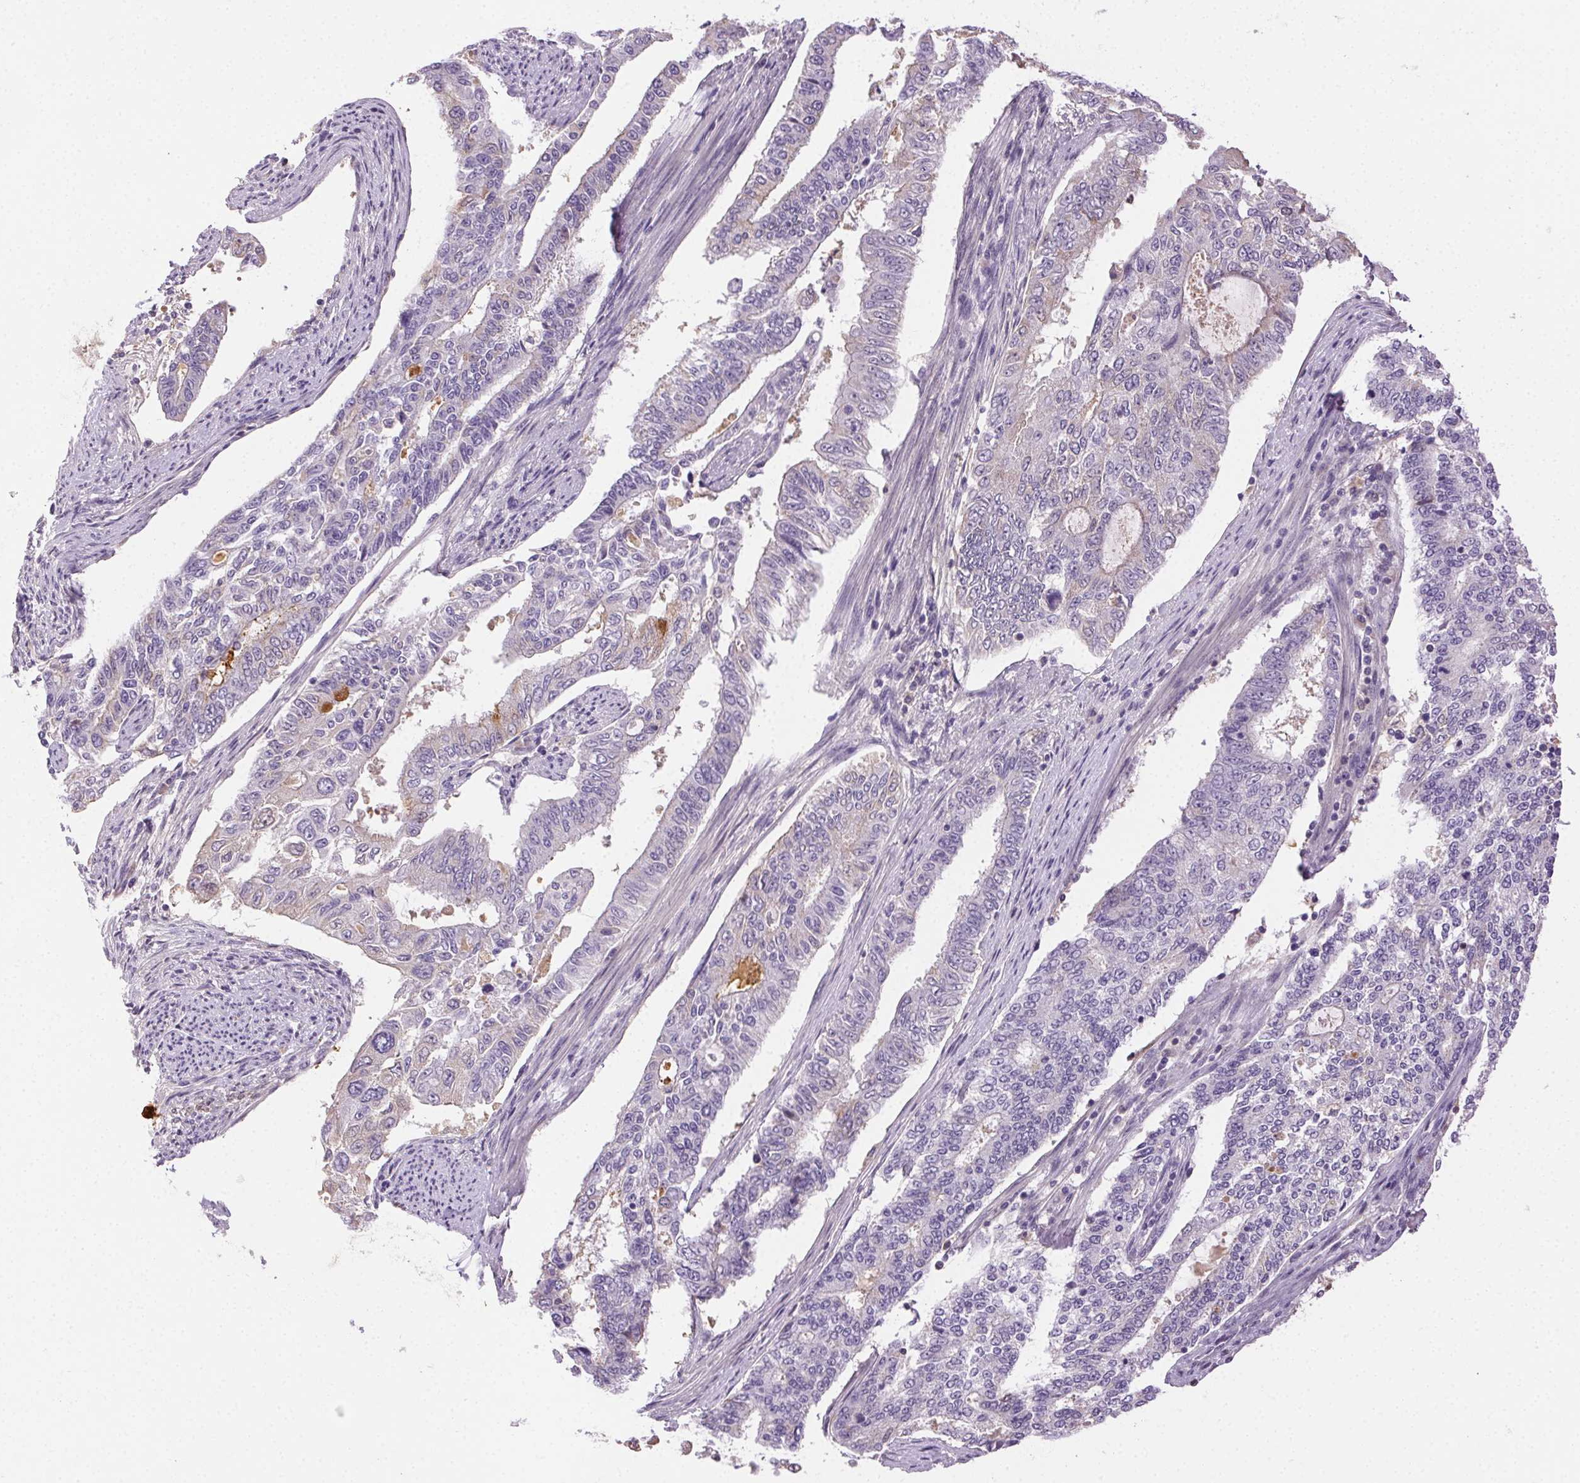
{"staining": {"intensity": "negative", "quantity": "none", "location": "none"}, "tissue": "endometrial cancer", "cell_type": "Tumor cells", "image_type": "cancer", "snomed": [{"axis": "morphology", "description": "Adenocarcinoma, NOS"}, {"axis": "topography", "description": "Uterus"}], "caption": "Endometrial cancer stained for a protein using immunohistochemistry (IHC) exhibits no positivity tumor cells.", "gene": "BPIFB2", "patient": {"sex": "female", "age": 59}}